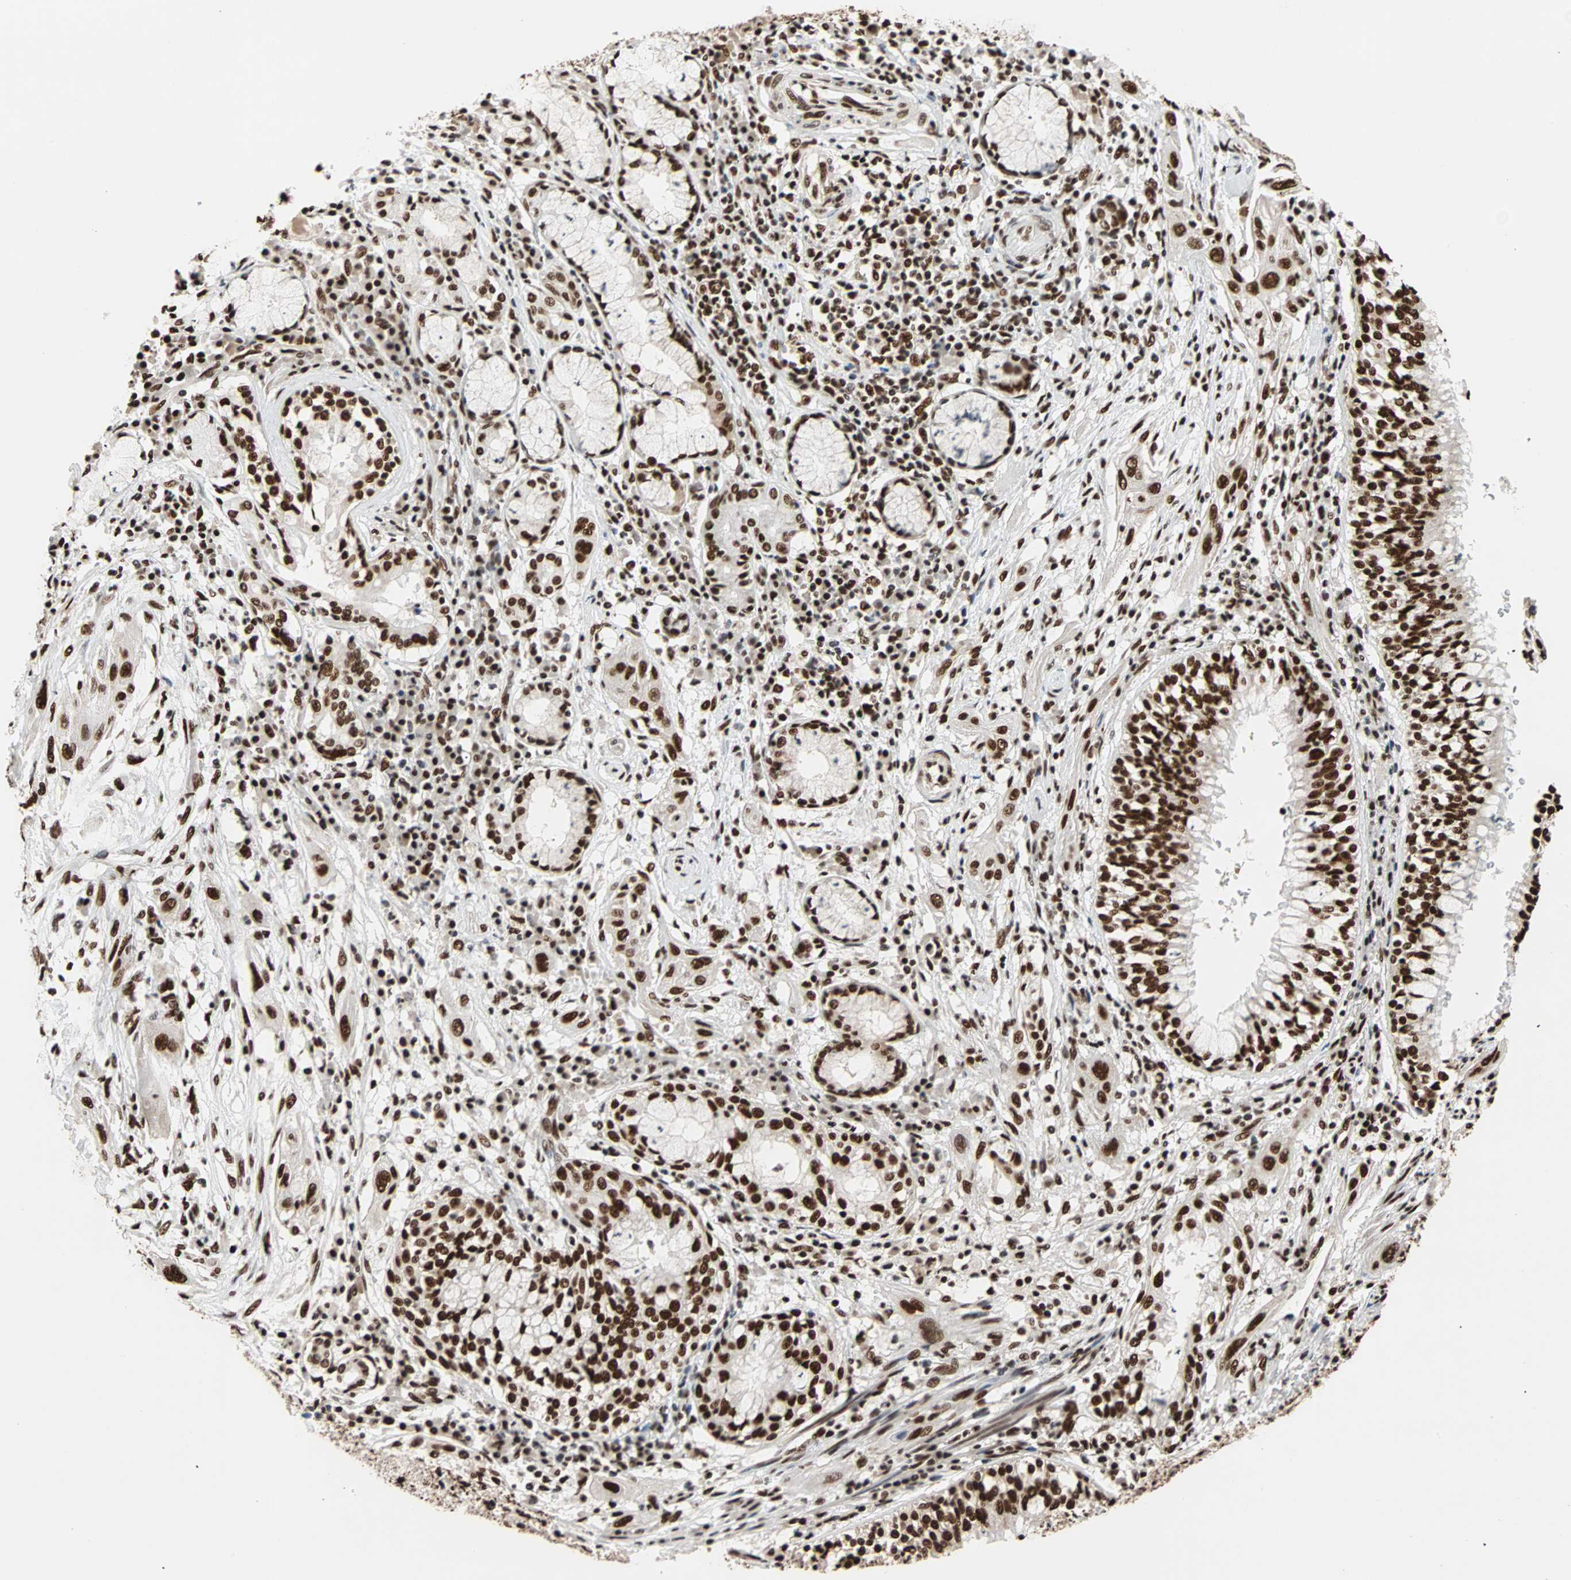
{"staining": {"intensity": "strong", "quantity": ">75%", "location": "nuclear"}, "tissue": "lung cancer", "cell_type": "Tumor cells", "image_type": "cancer", "snomed": [{"axis": "morphology", "description": "Squamous cell carcinoma, NOS"}, {"axis": "topography", "description": "Lung"}], "caption": "Lung cancer stained for a protein (brown) demonstrates strong nuclear positive positivity in about >75% of tumor cells.", "gene": "ILF2", "patient": {"sex": "female", "age": 47}}